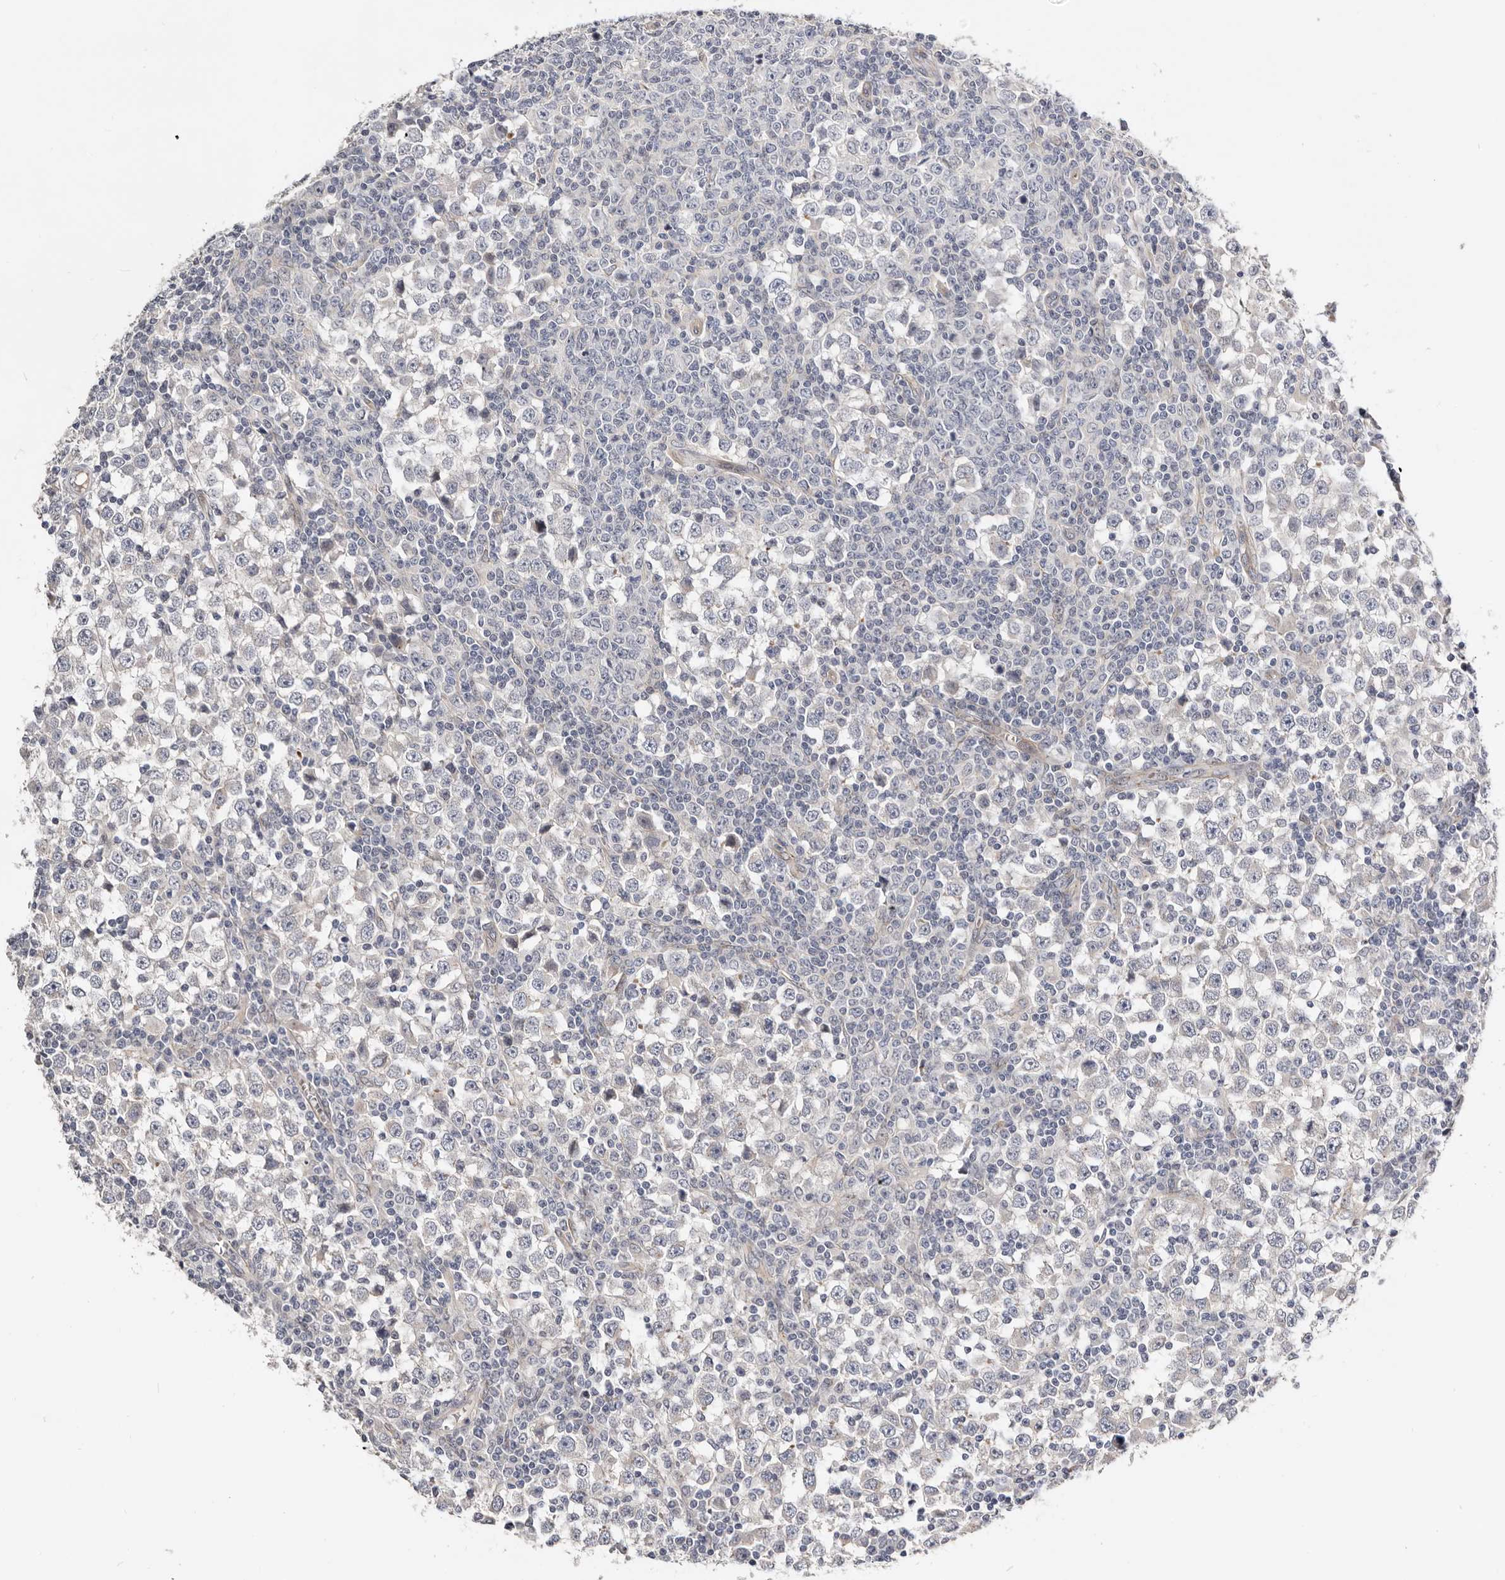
{"staining": {"intensity": "negative", "quantity": "none", "location": "none"}, "tissue": "testis cancer", "cell_type": "Tumor cells", "image_type": "cancer", "snomed": [{"axis": "morphology", "description": "Seminoma, NOS"}, {"axis": "topography", "description": "Testis"}], "caption": "Tumor cells are negative for protein expression in human testis cancer (seminoma). (DAB IHC visualized using brightfield microscopy, high magnification).", "gene": "USH1C", "patient": {"sex": "male", "age": 65}}